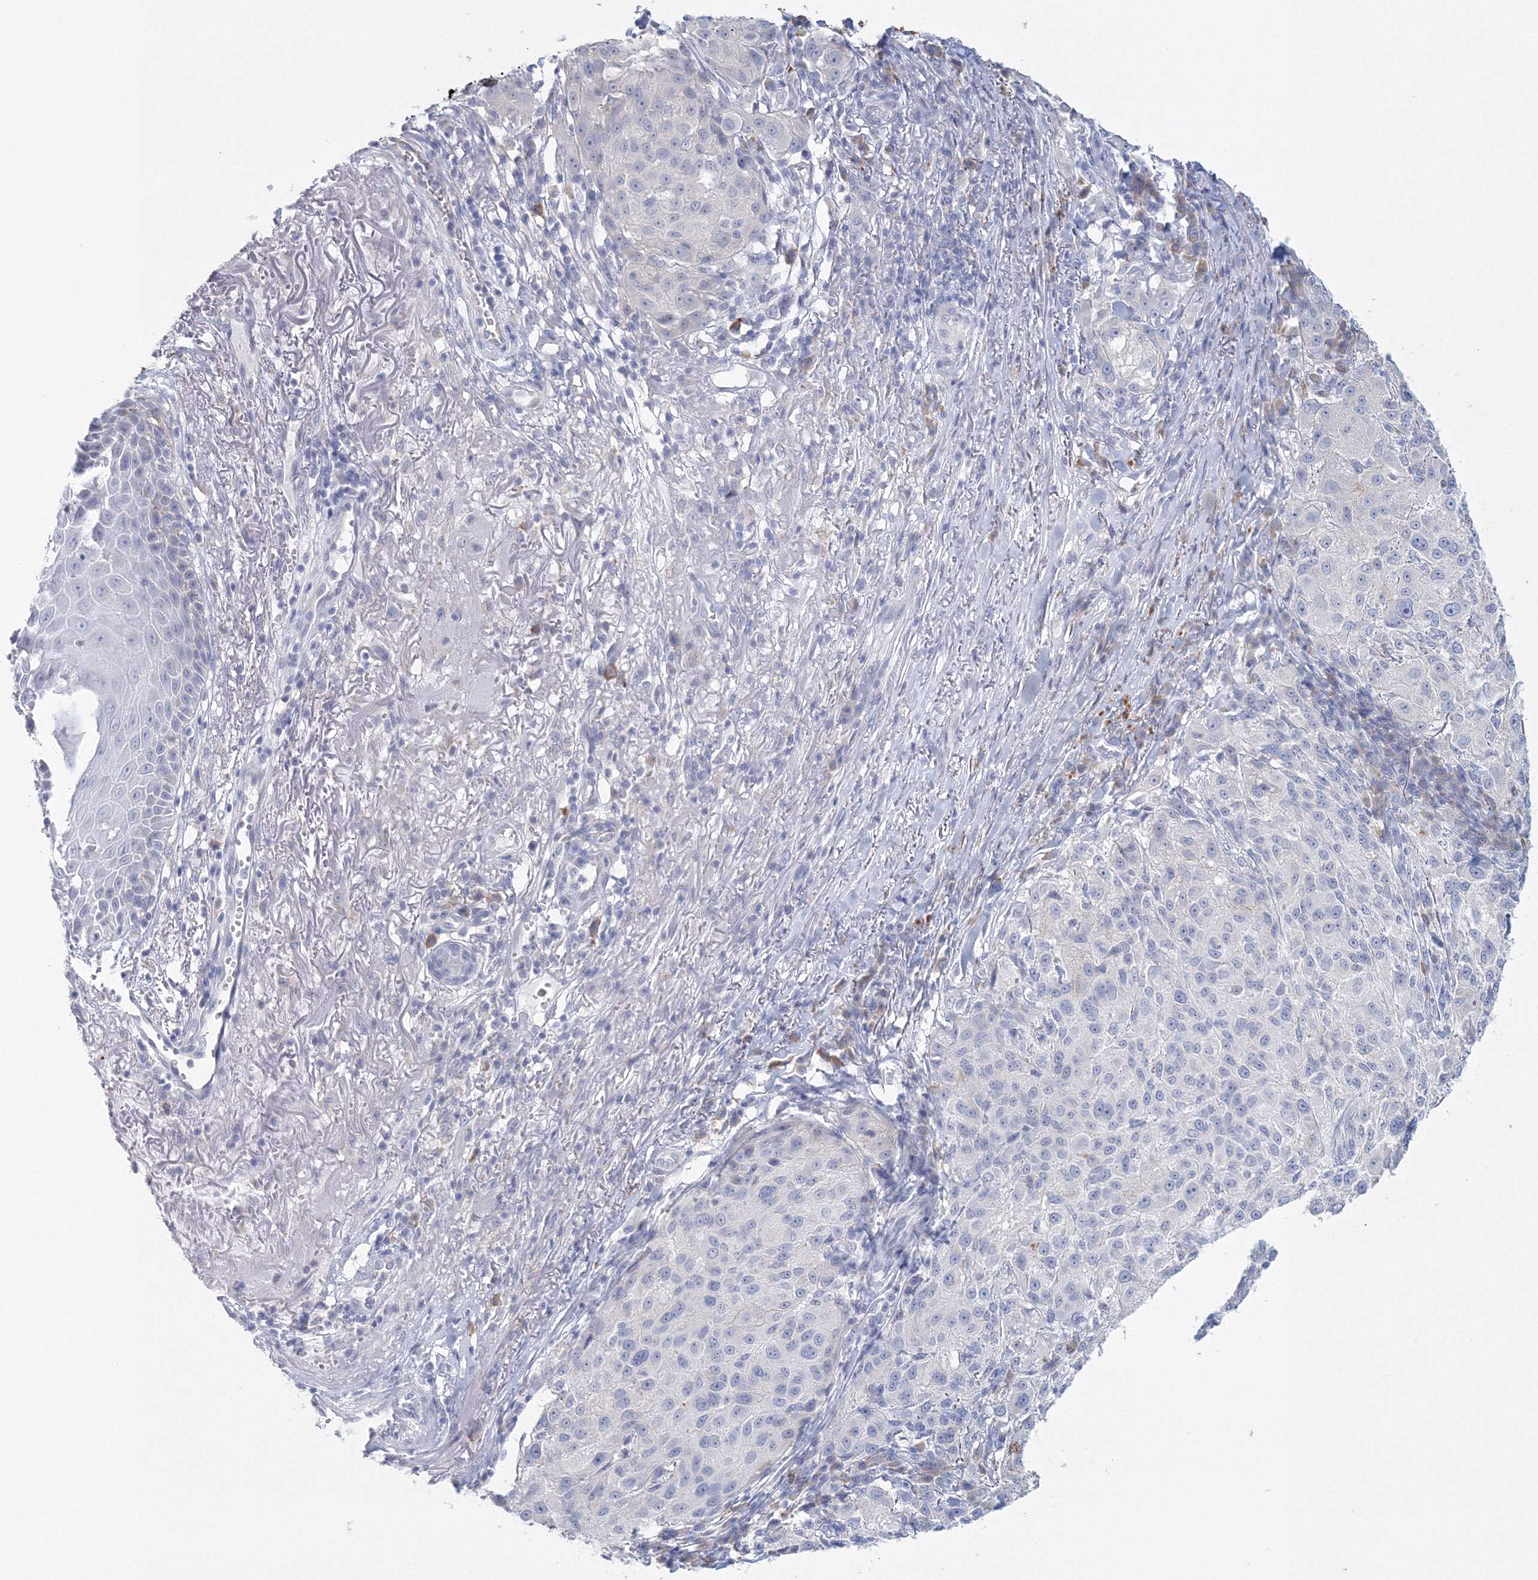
{"staining": {"intensity": "negative", "quantity": "none", "location": "none"}, "tissue": "melanoma", "cell_type": "Tumor cells", "image_type": "cancer", "snomed": [{"axis": "morphology", "description": "Necrosis, NOS"}, {"axis": "morphology", "description": "Malignant melanoma, NOS"}, {"axis": "topography", "description": "Skin"}], "caption": "High magnification brightfield microscopy of melanoma stained with DAB (brown) and counterstained with hematoxylin (blue): tumor cells show no significant expression.", "gene": "VSIG1", "patient": {"sex": "female", "age": 87}}